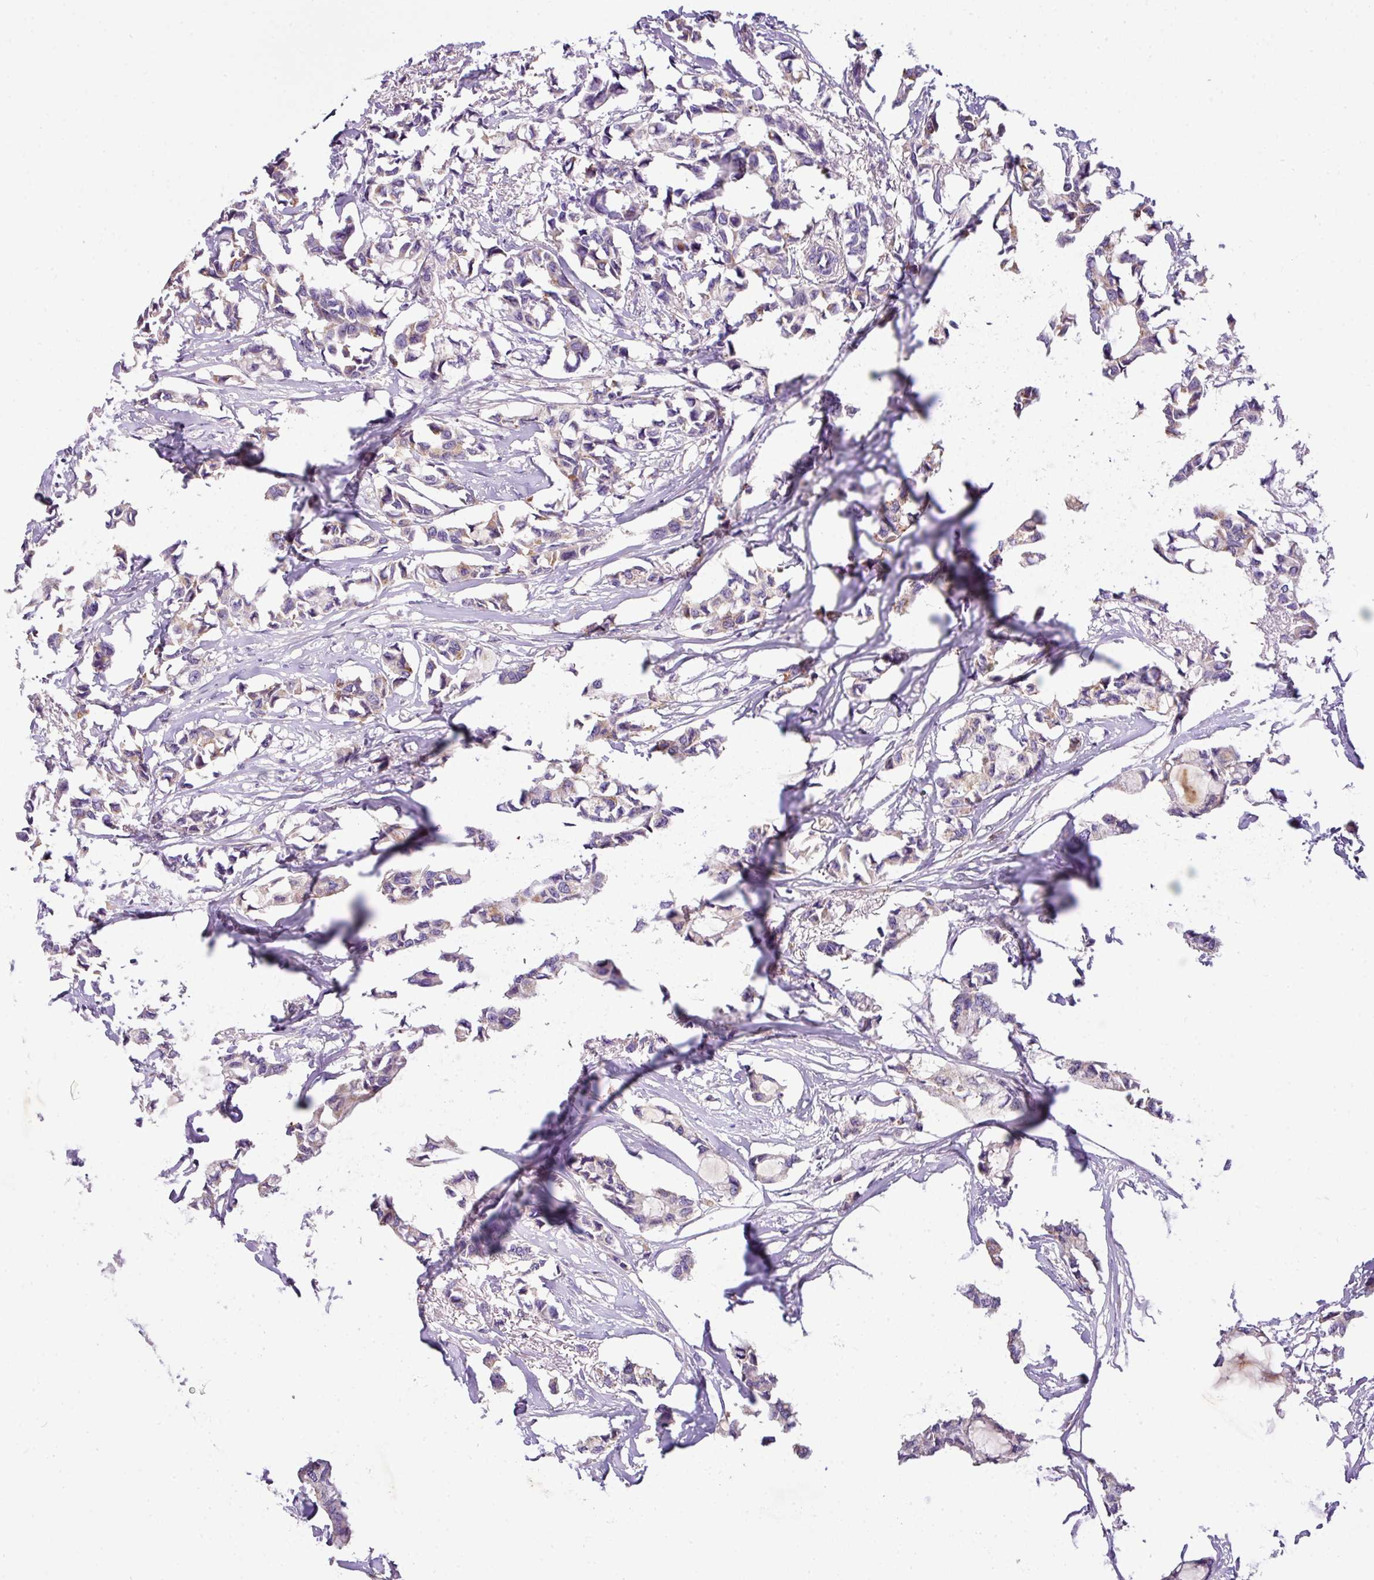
{"staining": {"intensity": "weak", "quantity": "25%-75%", "location": "cytoplasmic/membranous"}, "tissue": "breast cancer", "cell_type": "Tumor cells", "image_type": "cancer", "snomed": [{"axis": "morphology", "description": "Duct carcinoma"}, {"axis": "topography", "description": "Breast"}], "caption": "Brown immunohistochemical staining in human invasive ductal carcinoma (breast) demonstrates weak cytoplasmic/membranous staining in about 25%-75% of tumor cells.", "gene": "ANXA2R", "patient": {"sex": "female", "age": 73}}